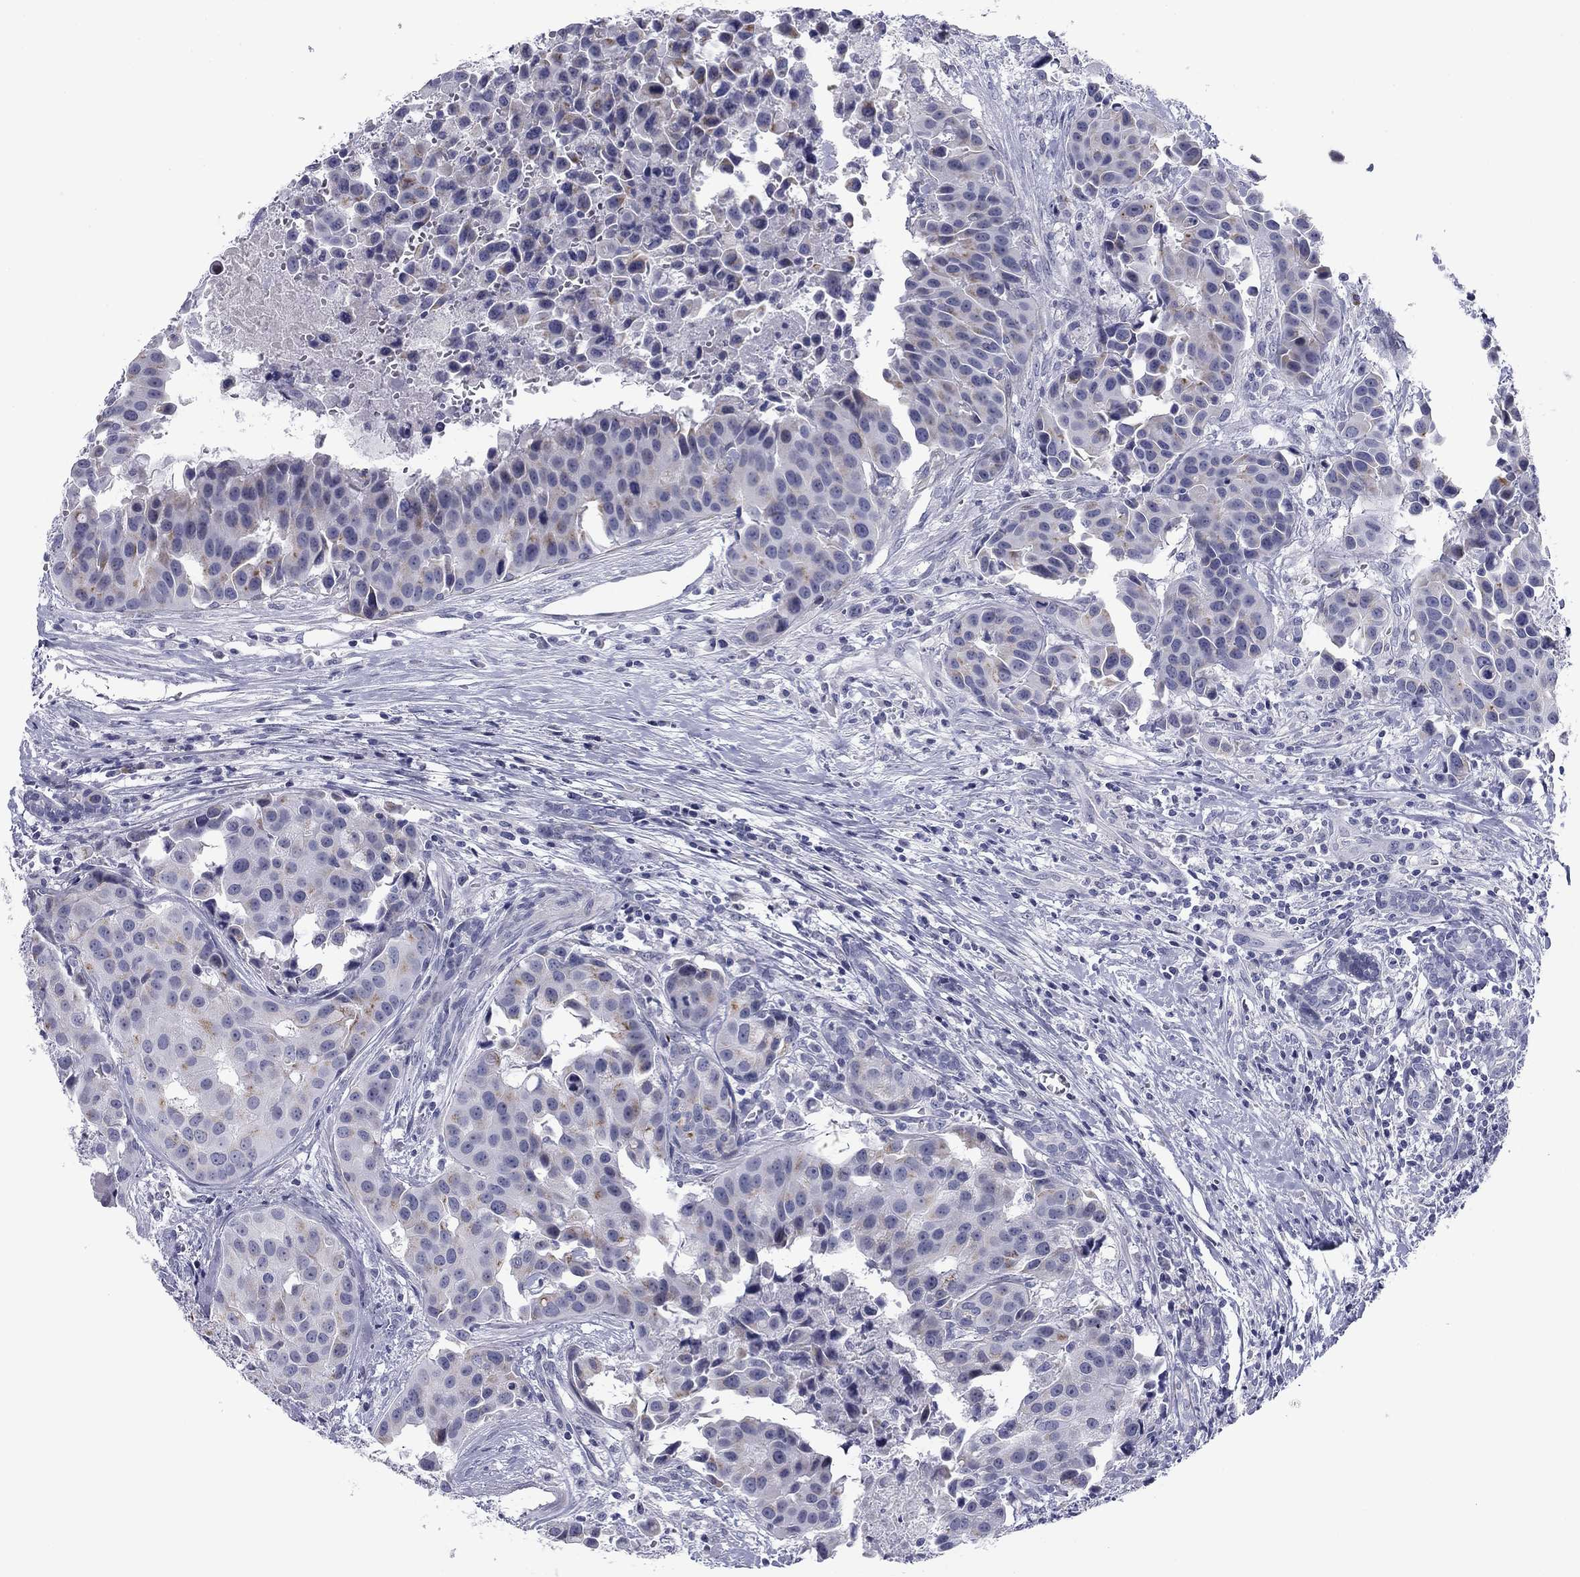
{"staining": {"intensity": "negative", "quantity": "none", "location": "none"}, "tissue": "head and neck cancer", "cell_type": "Tumor cells", "image_type": "cancer", "snomed": [{"axis": "morphology", "description": "Adenocarcinoma, NOS"}, {"axis": "topography", "description": "Head-Neck"}], "caption": "A high-resolution histopathology image shows IHC staining of head and neck adenocarcinoma, which displays no significant positivity in tumor cells.", "gene": "PRPH", "patient": {"sex": "male", "age": 76}}